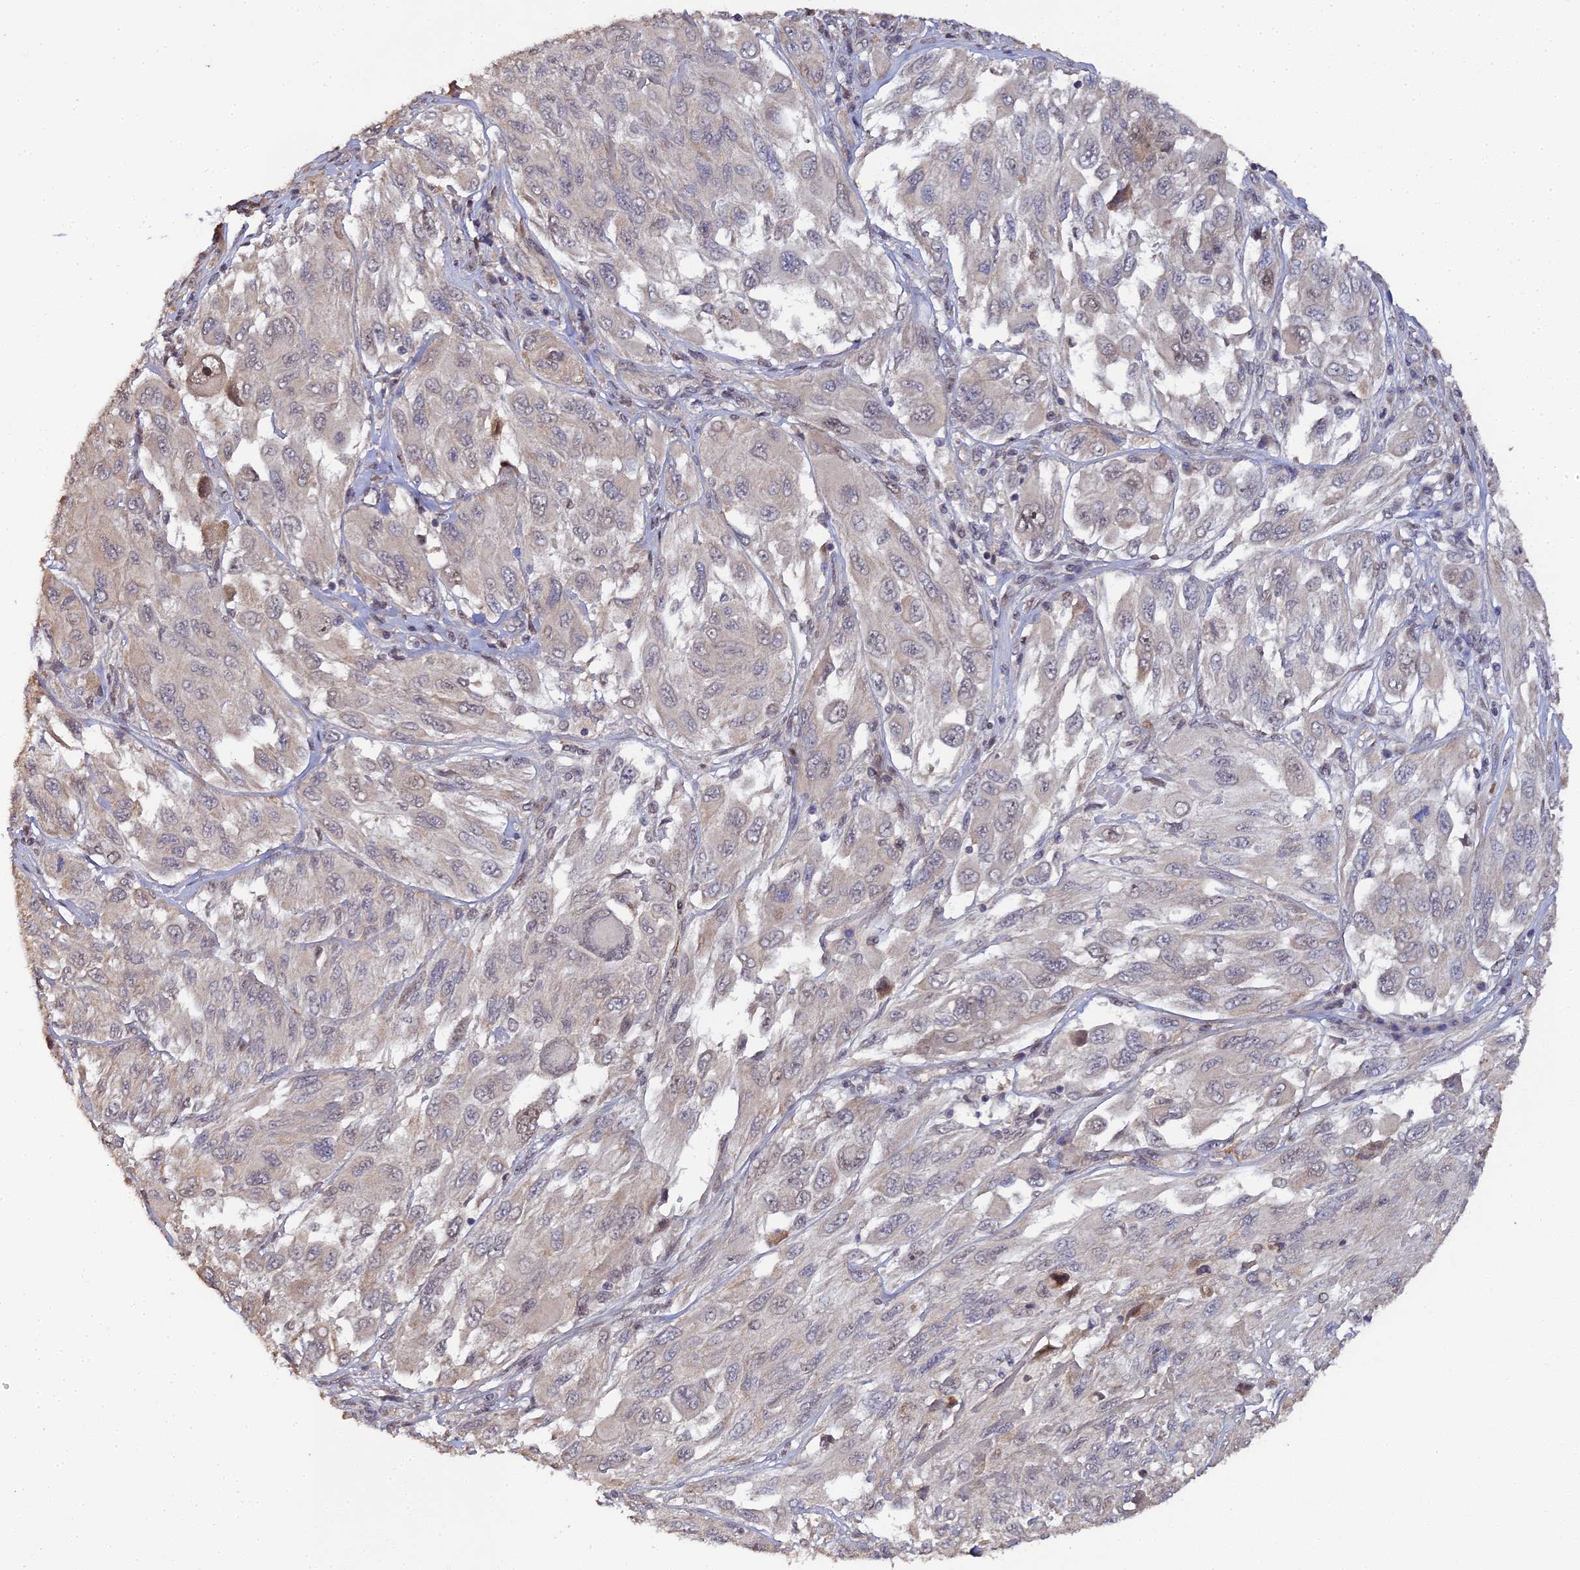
{"staining": {"intensity": "weak", "quantity": "<25%", "location": "nuclear"}, "tissue": "melanoma", "cell_type": "Tumor cells", "image_type": "cancer", "snomed": [{"axis": "morphology", "description": "Malignant melanoma, NOS"}, {"axis": "topography", "description": "Skin"}], "caption": "Melanoma stained for a protein using immunohistochemistry demonstrates no positivity tumor cells.", "gene": "ERCC5", "patient": {"sex": "female", "age": 91}}